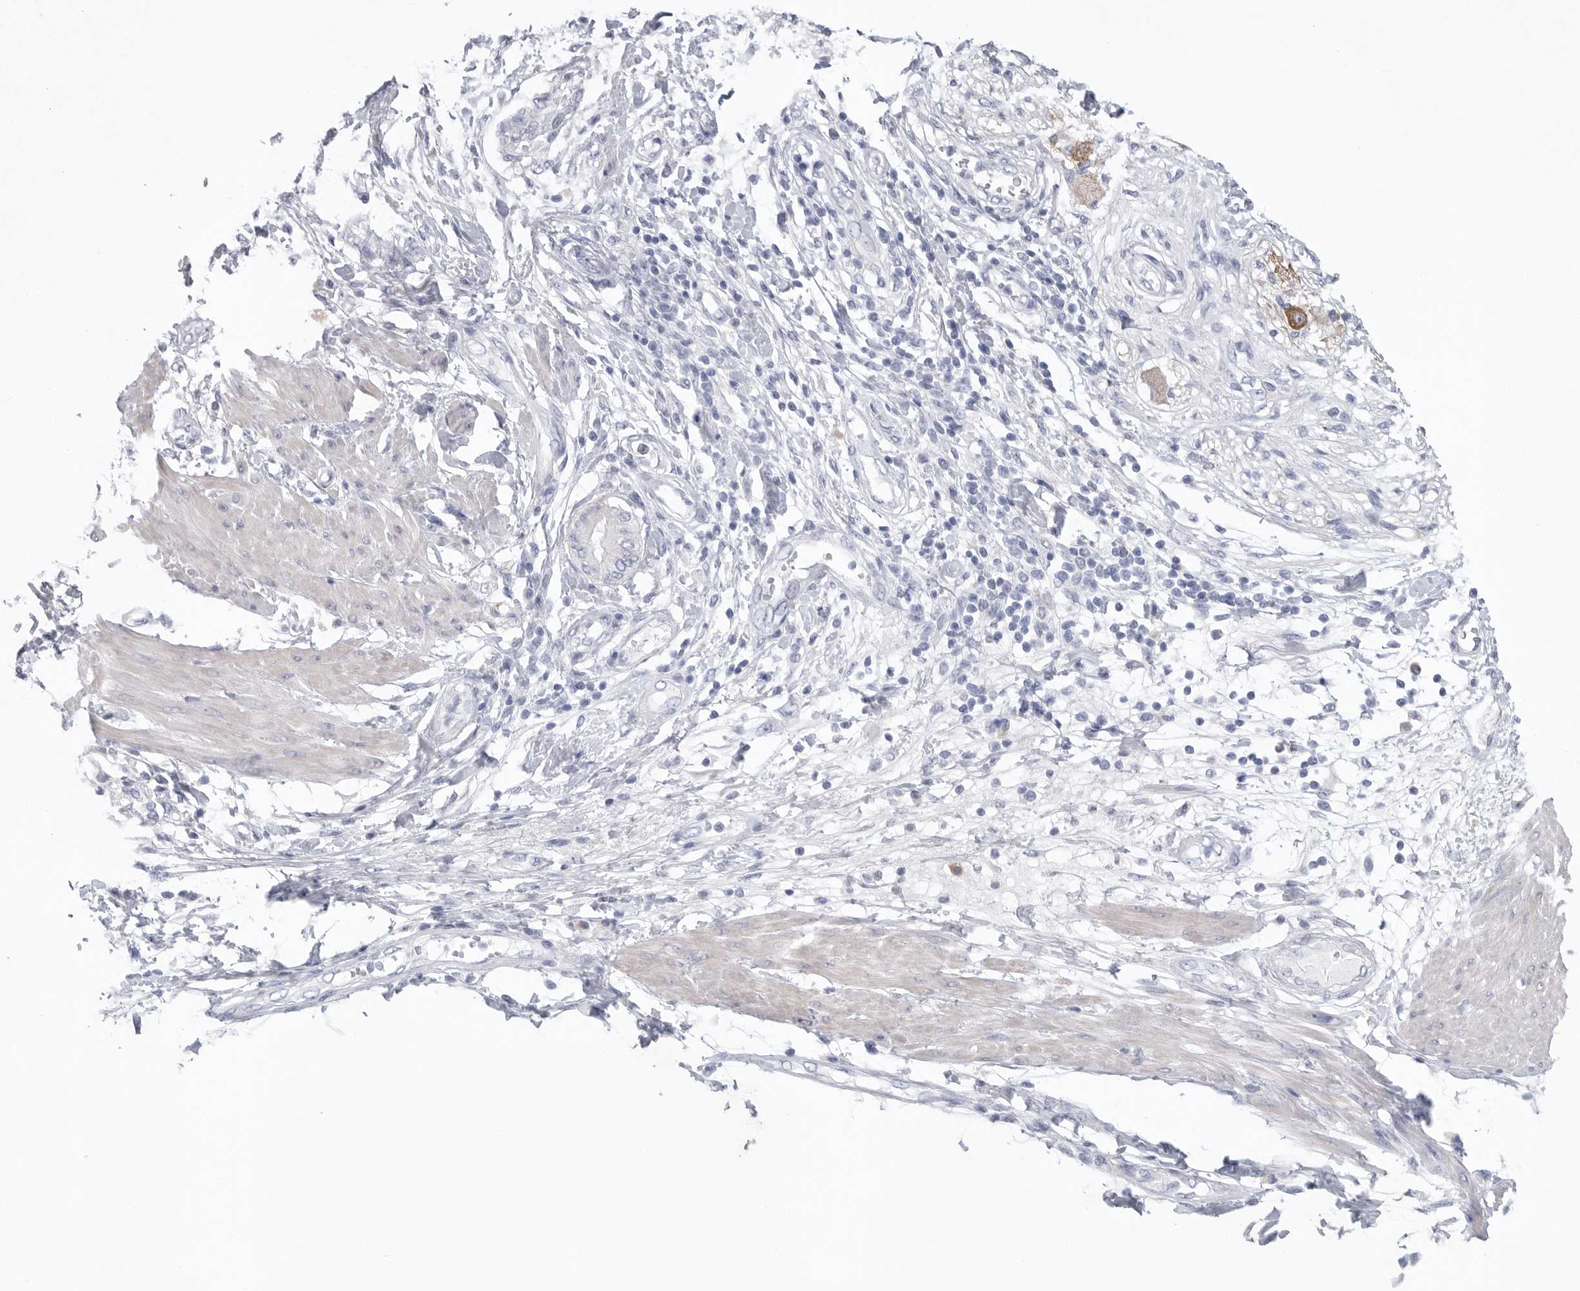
{"staining": {"intensity": "negative", "quantity": "none", "location": "none"}, "tissue": "pancreatic cancer", "cell_type": "Tumor cells", "image_type": "cancer", "snomed": [{"axis": "morphology", "description": "Normal tissue, NOS"}, {"axis": "morphology", "description": "Adenocarcinoma, NOS"}, {"axis": "topography", "description": "Pancreas"}, {"axis": "topography", "description": "Duodenum"}], "caption": "Tumor cells are negative for protein expression in human adenocarcinoma (pancreatic).", "gene": "CAMK2B", "patient": {"sex": "female", "age": 60}}